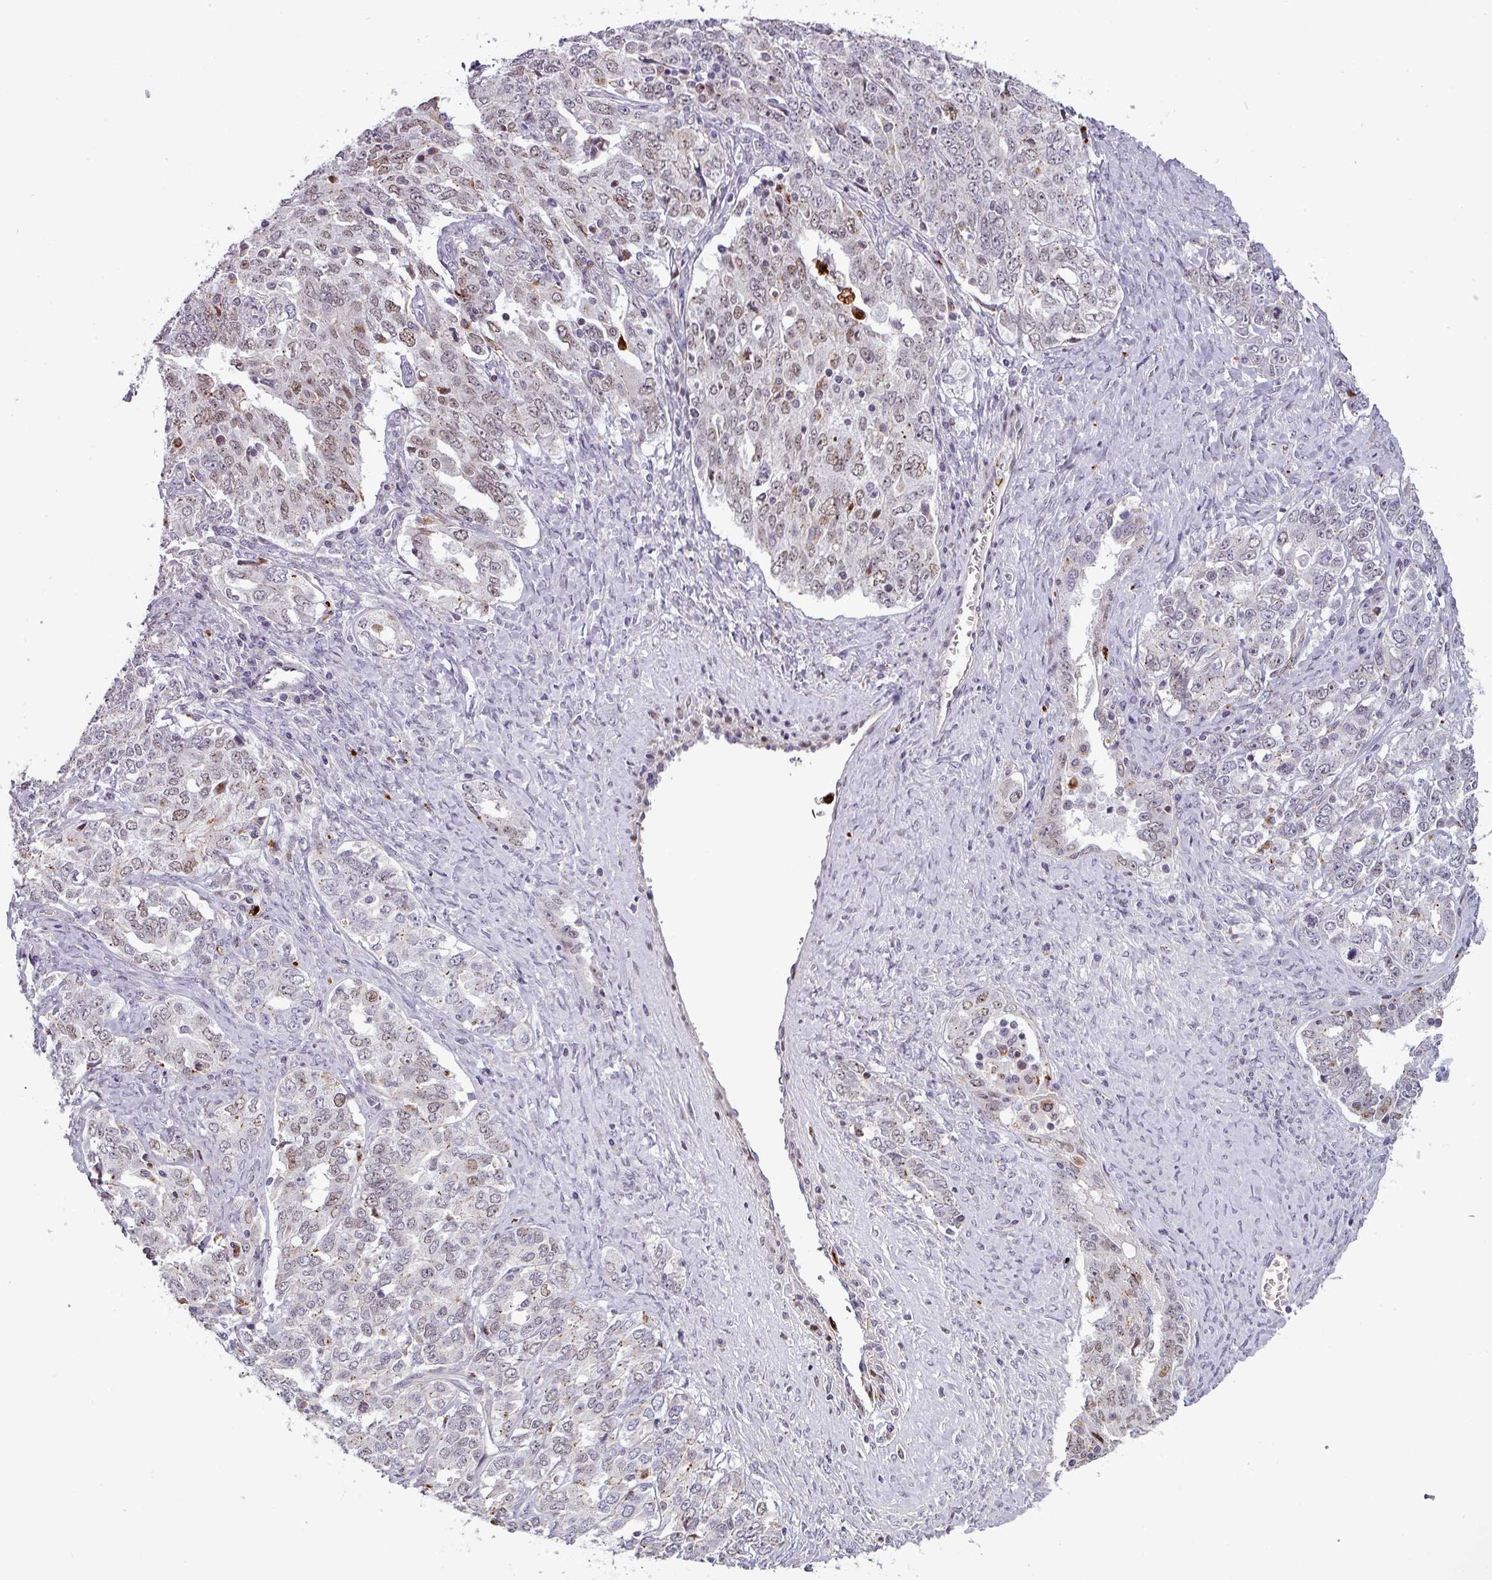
{"staining": {"intensity": "moderate", "quantity": "<25%", "location": "nuclear"}, "tissue": "ovarian cancer", "cell_type": "Tumor cells", "image_type": "cancer", "snomed": [{"axis": "morphology", "description": "Carcinoma, endometroid"}, {"axis": "topography", "description": "Ovary"}], "caption": "This image shows endometroid carcinoma (ovarian) stained with IHC to label a protein in brown. The nuclear of tumor cells show moderate positivity for the protein. Nuclei are counter-stained blue.", "gene": "TMEFF1", "patient": {"sex": "female", "age": 62}}